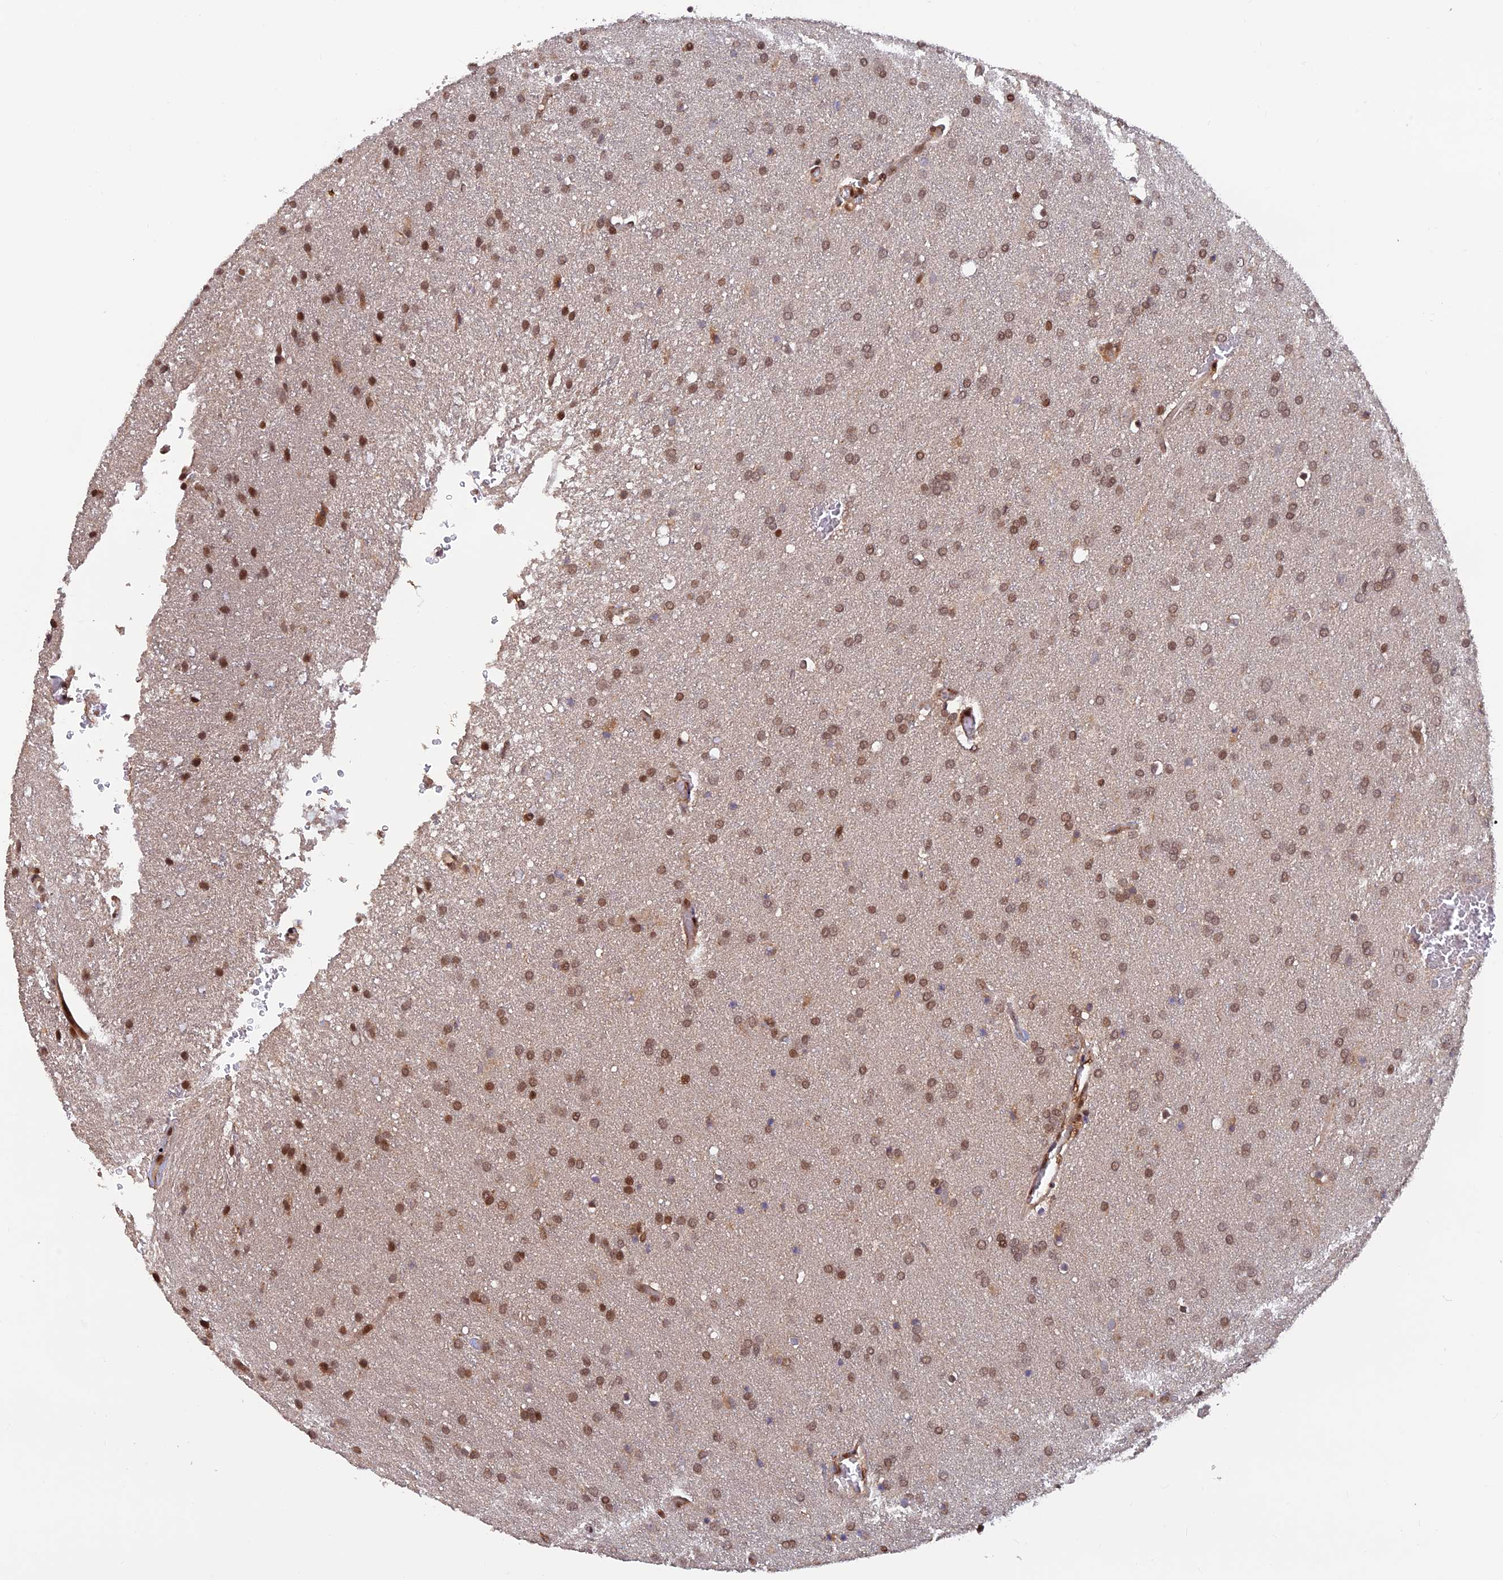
{"staining": {"intensity": "weak", "quantity": ">75%", "location": "cytoplasmic/membranous,nuclear"}, "tissue": "glioma", "cell_type": "Tumor cells", "image_type": "cancer", "snomed": [{"axis": "morphology", "description": "Glioma, malignant, Low grade"}, {"axis": "topography", "description": "Brain"}], "caption": "Glioma tissue reveals weak cytoplasmic/membranous and nuclear expression in about >75% of tumor cells", "gene": "ZNF565", "patient": {"sex": "female", "age": 32}}